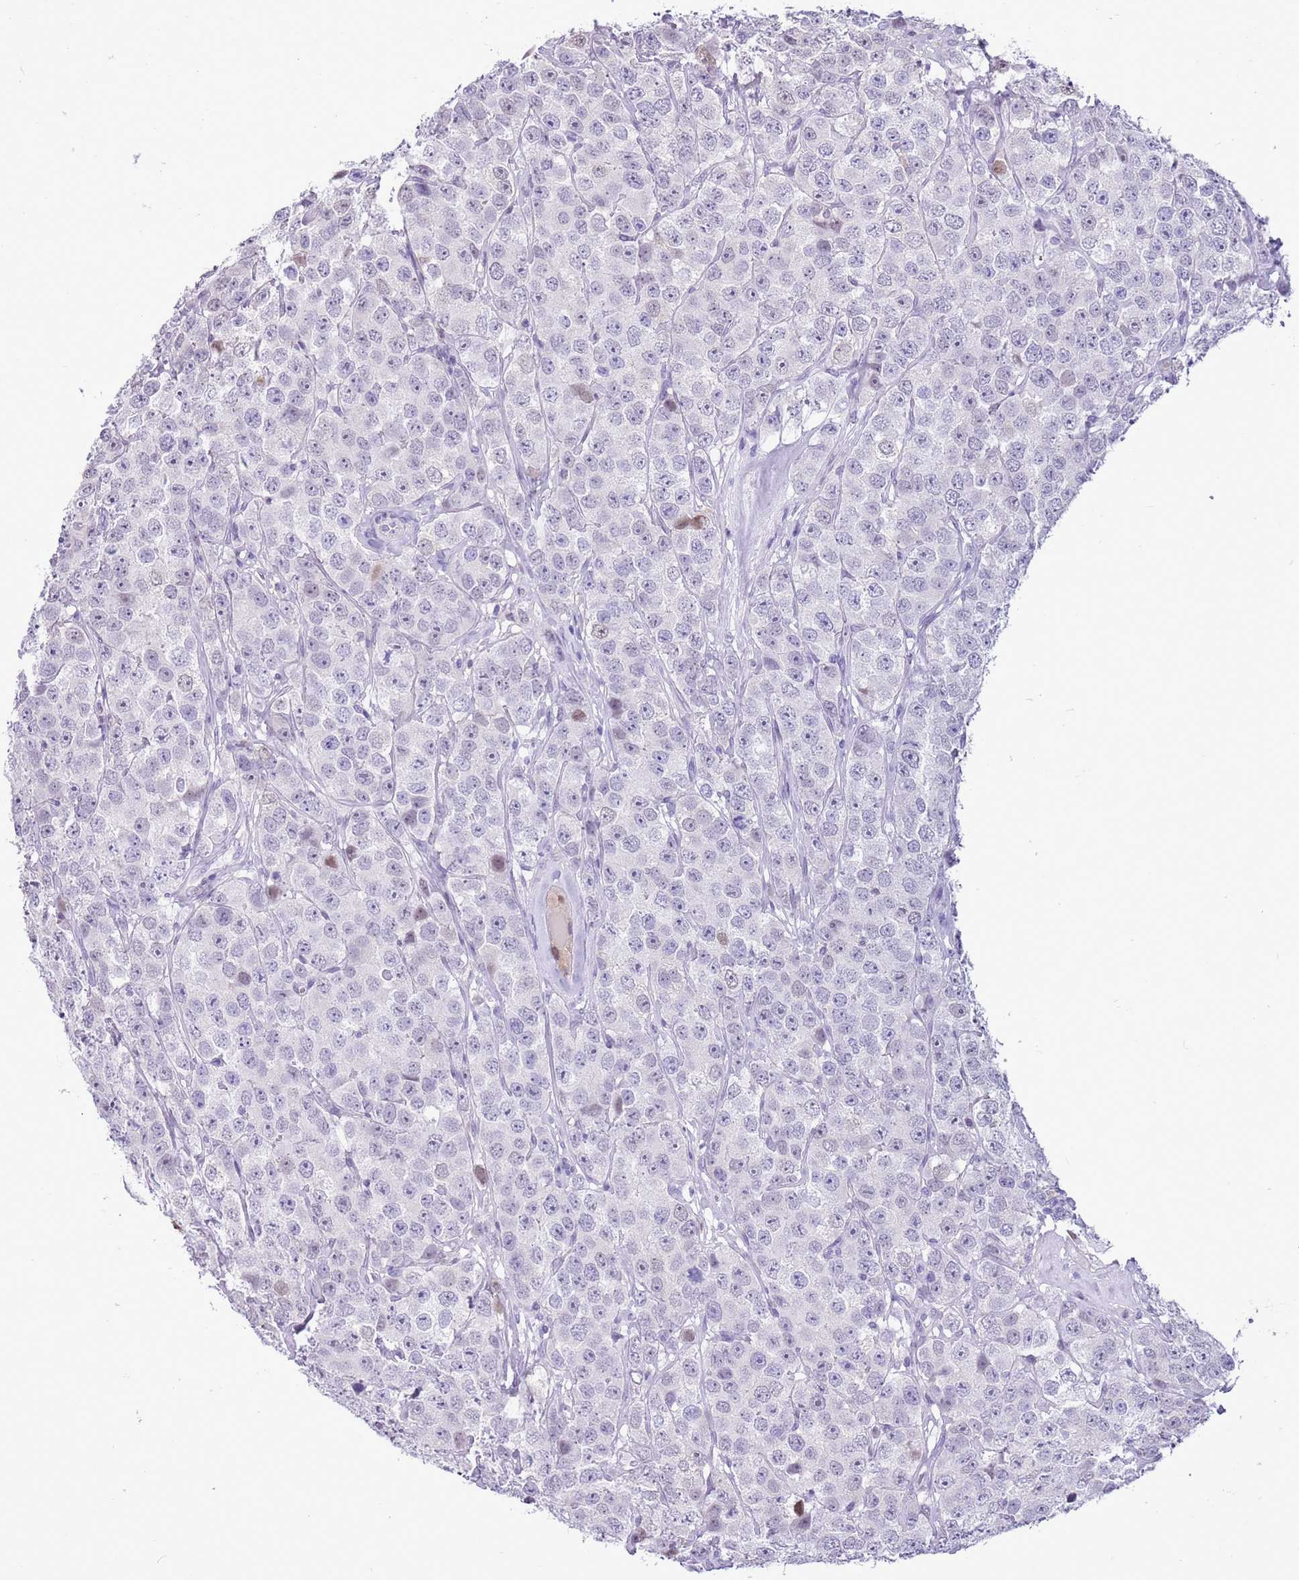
{"staining": {"intensity": "weak", "quantity": "<25%", "location": "nuclear"}, "tissue": "testis cancer", "cell_type": "Tumor cells", "image_type": "cancer", "snomed": [{"axis": "morphology", "description": "Seminoma, NOS"}, {"axis": "topography", "description": "Testis"}], "caption": "Tumor cells are negative for protein expression in human testis cancer. (DAB IHC, high magnification).", "gene": "PPP1R17", "patient": {"sex": "male", "age": 28}}